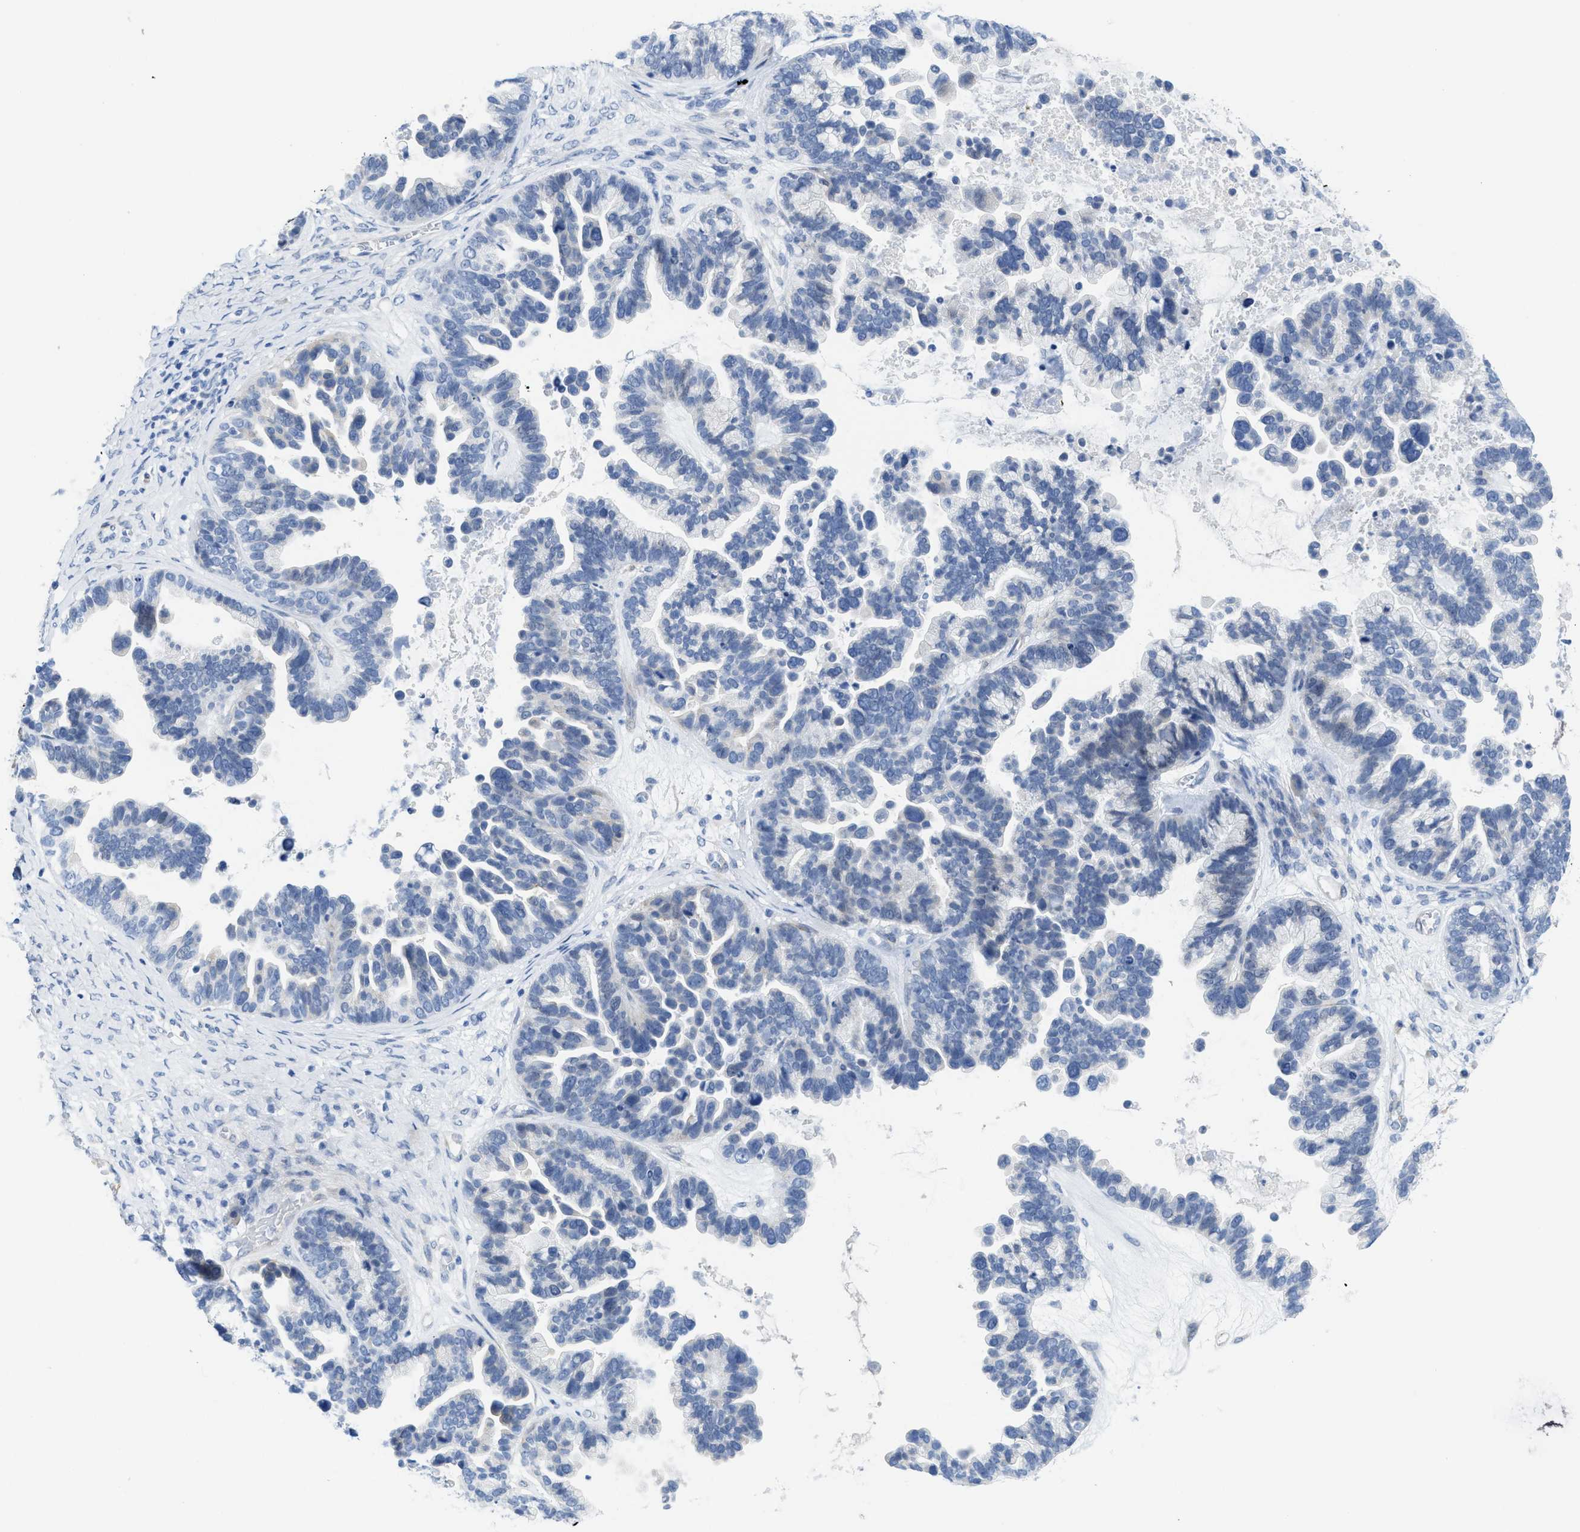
{"staining": {"intensity": "negative", "quantity": "none", "location": "none"}, "tissue": "ovarian cancer", "cell_type": "Tumor cells", "image_type": "cancer", "snomed": [{"axis": "morphology", "description": "Cystadenocarcinoma, serous, NOS"}, {"axis": "topography", "description": "Ovary"}], "caption": "Immunohistochemistry (IHC) of human ovarian cancer shows no expression in tumor cells.", "gene": "TUB", "patient": {"sex": "female", "age": 56}}